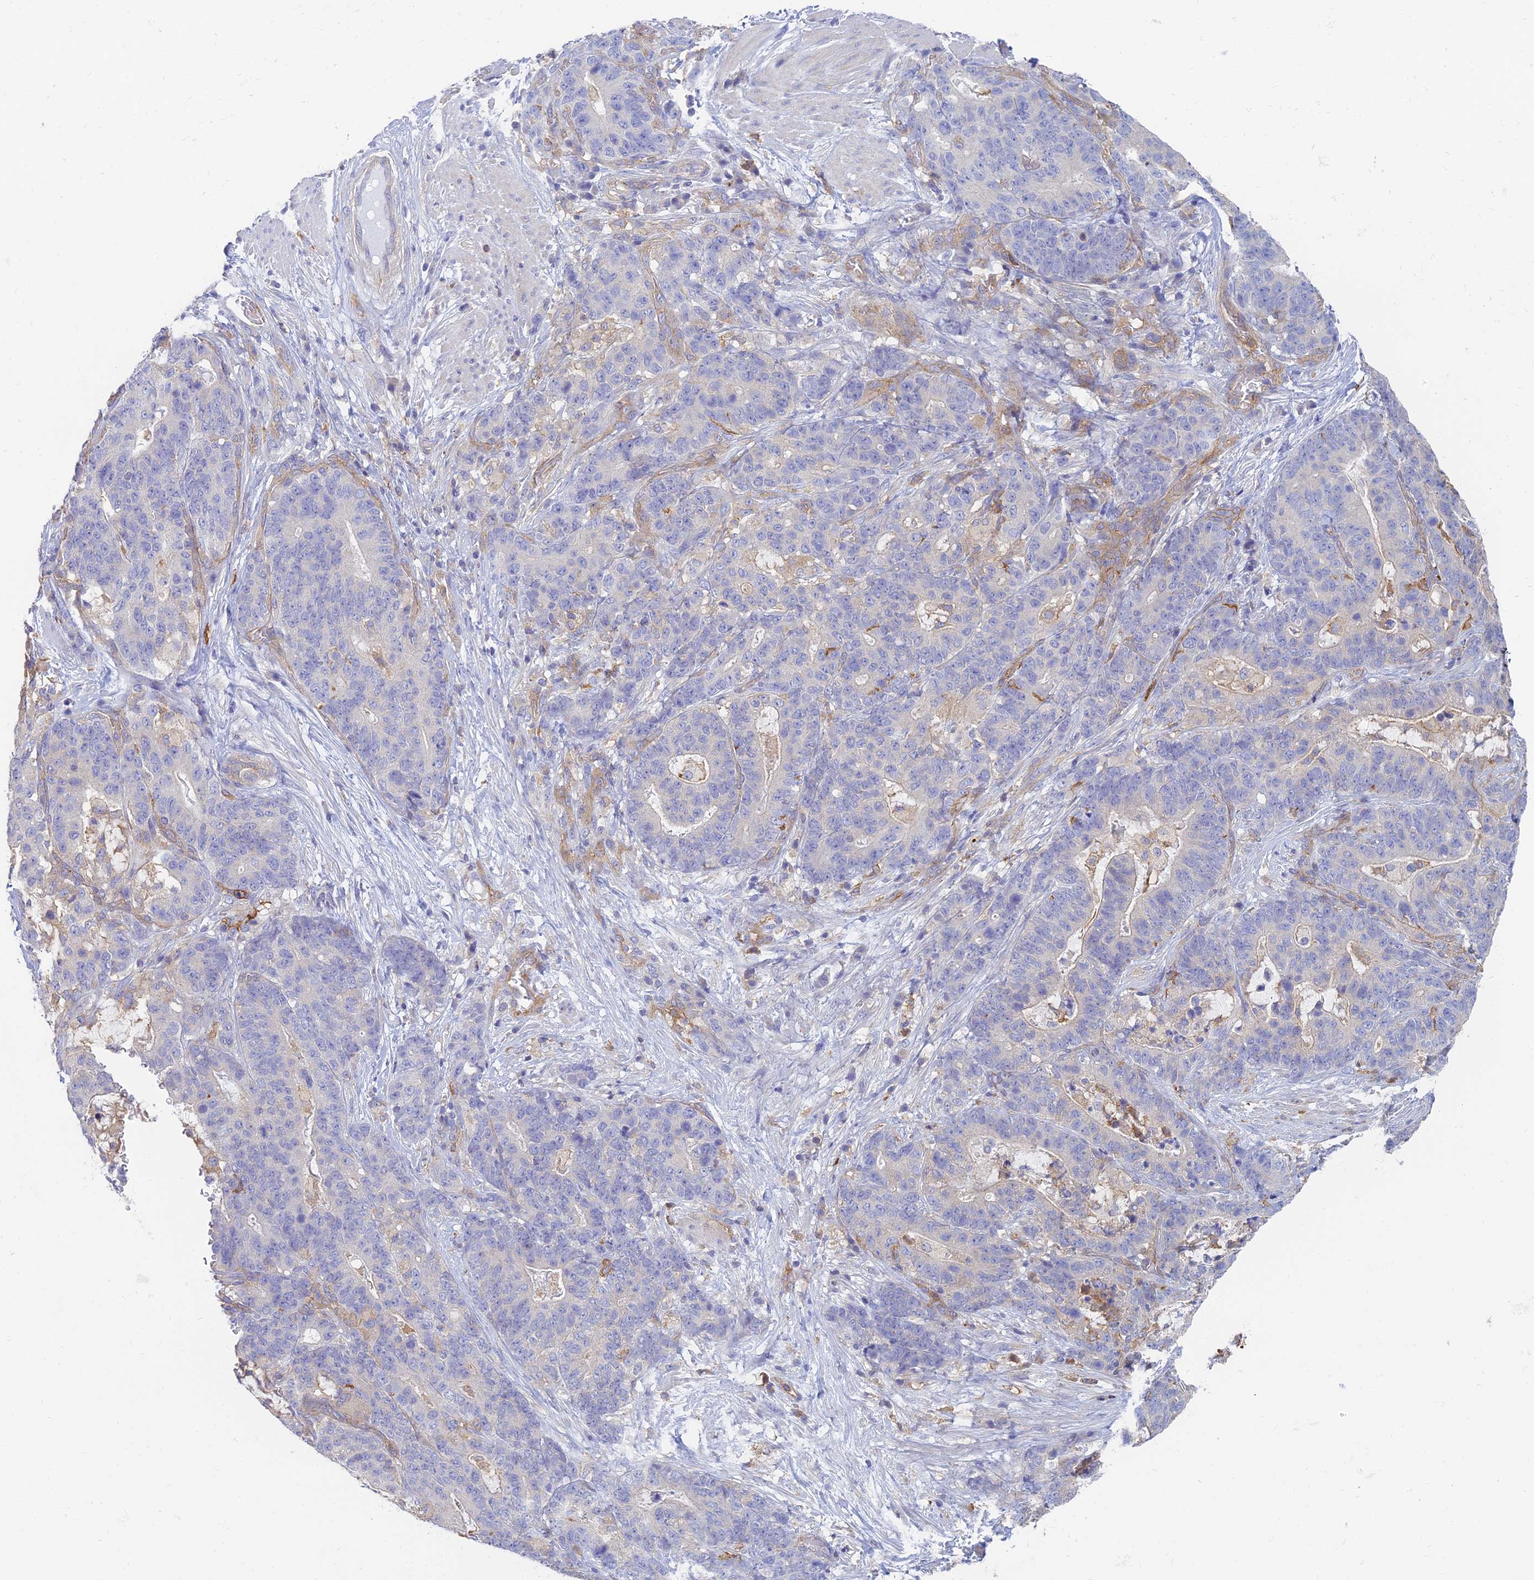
{"staining": {"intensity": "negative", "quantity": "none", "location": "none"}, "tissue": "stomach cancer", "cell_type": "Tumor cells", "image_type": "cancer", "snomed": [{"axis": "morphology", "description": "Normal tissue, NOS"}, {"axis": "morphology", "description": "Adenocarcinoma, NOS"}, {"axis": "topography", "description": "Stomach"}], "caption": "This is an immunohistochemistry (IHC) image of human stomach adenocarcinoma. There is no expression in tumor cells.", "gene": "STRN4", "patient": {"sex": "female", "age": 64}}